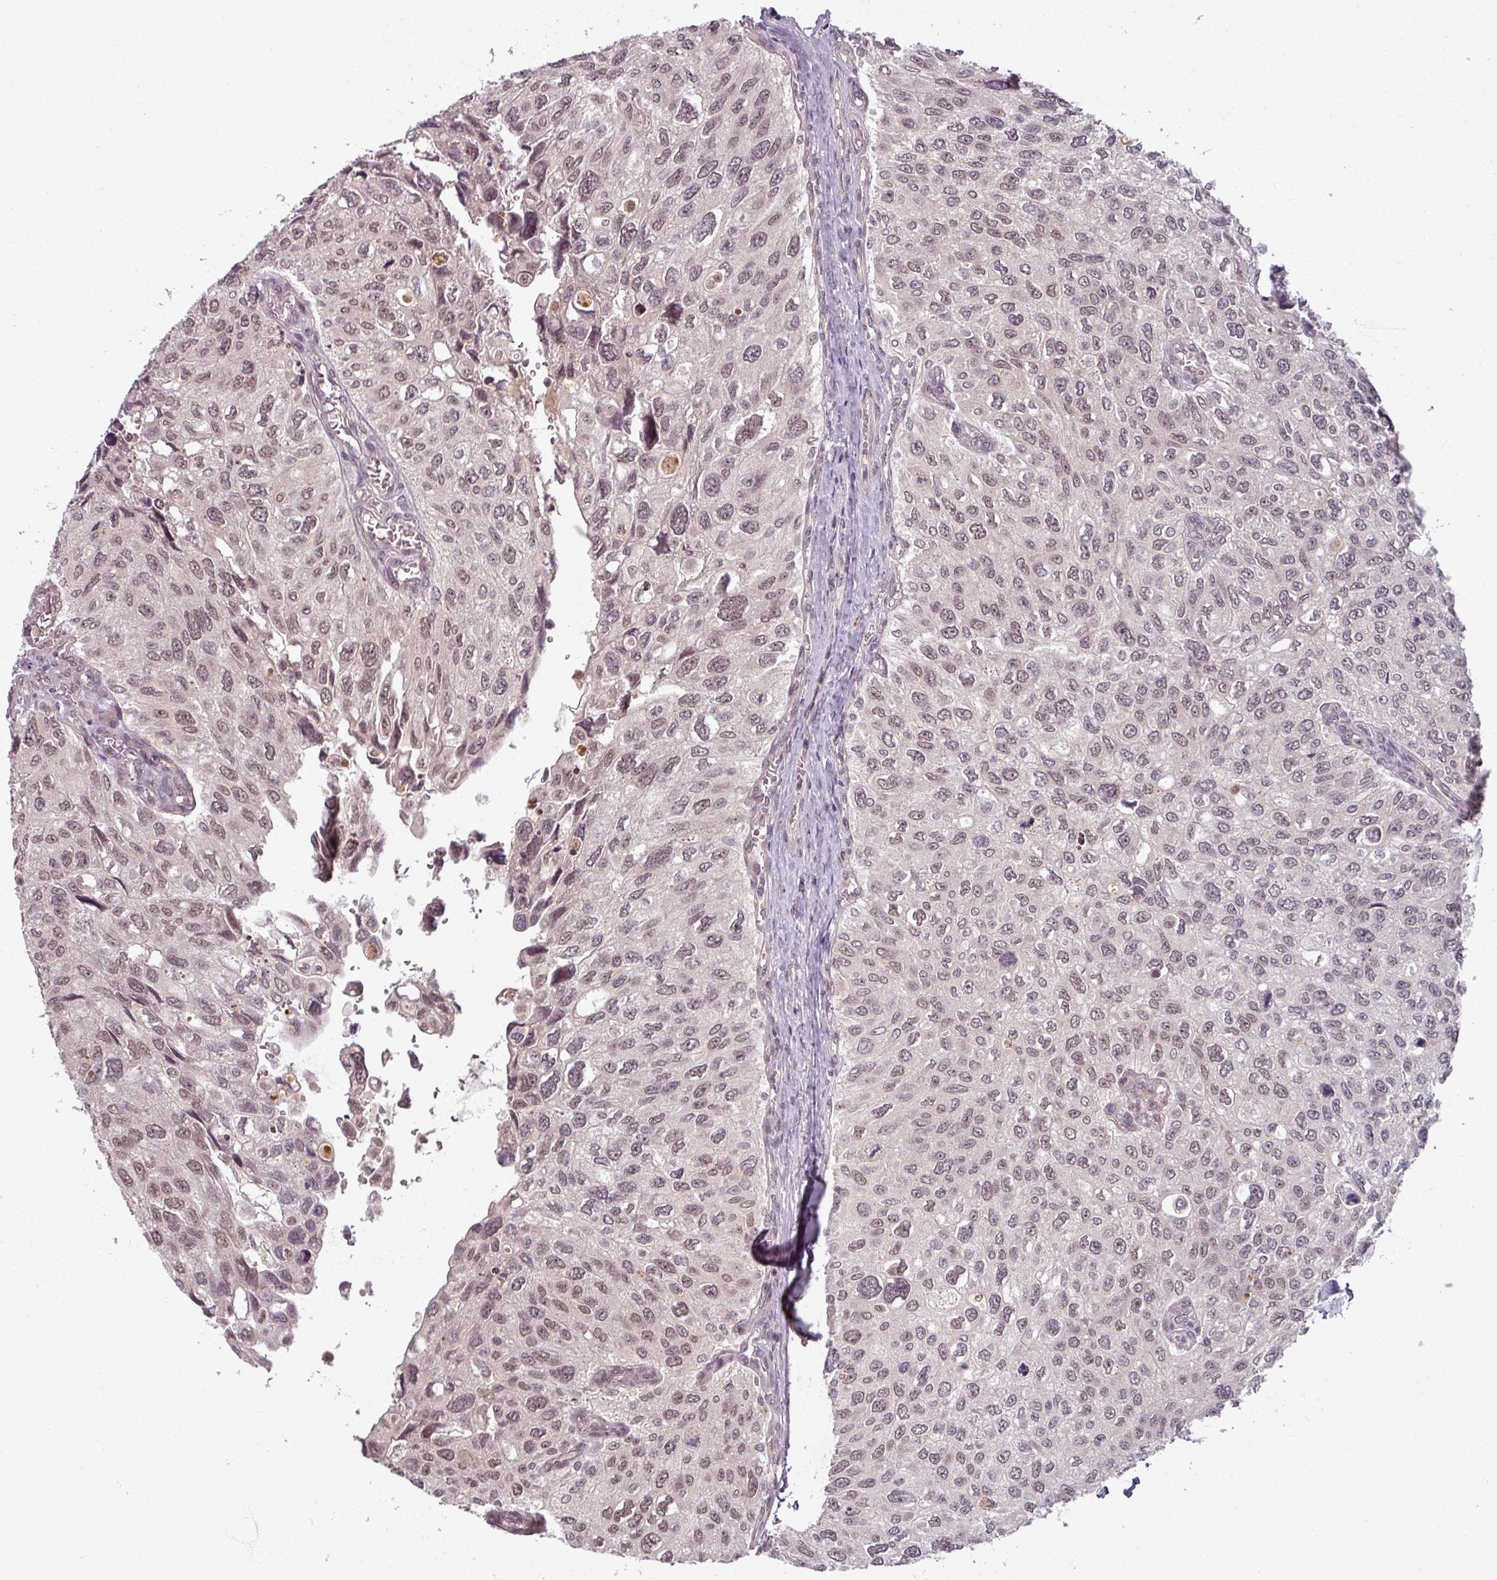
{"staining": {"intensity": "weak", "quantity": "25%-75%", "location": "nuclear"}, "tissue": "urothelial cancer", "cell_type": "Tumor cells", "image_type": "cancer", "snomed": [{"axis": "morphology", "description": "Urothelial carcinoma, NOS"}, {"axis": "topography", "description": "Urinary bladder"}], "caption": "Weak nuclear staining is present in approximately 25%-75% of tumor cells in transitional cell carcinoma.", "gene": "POLR2G", "patient": {"sex": "male", "age": 80}}